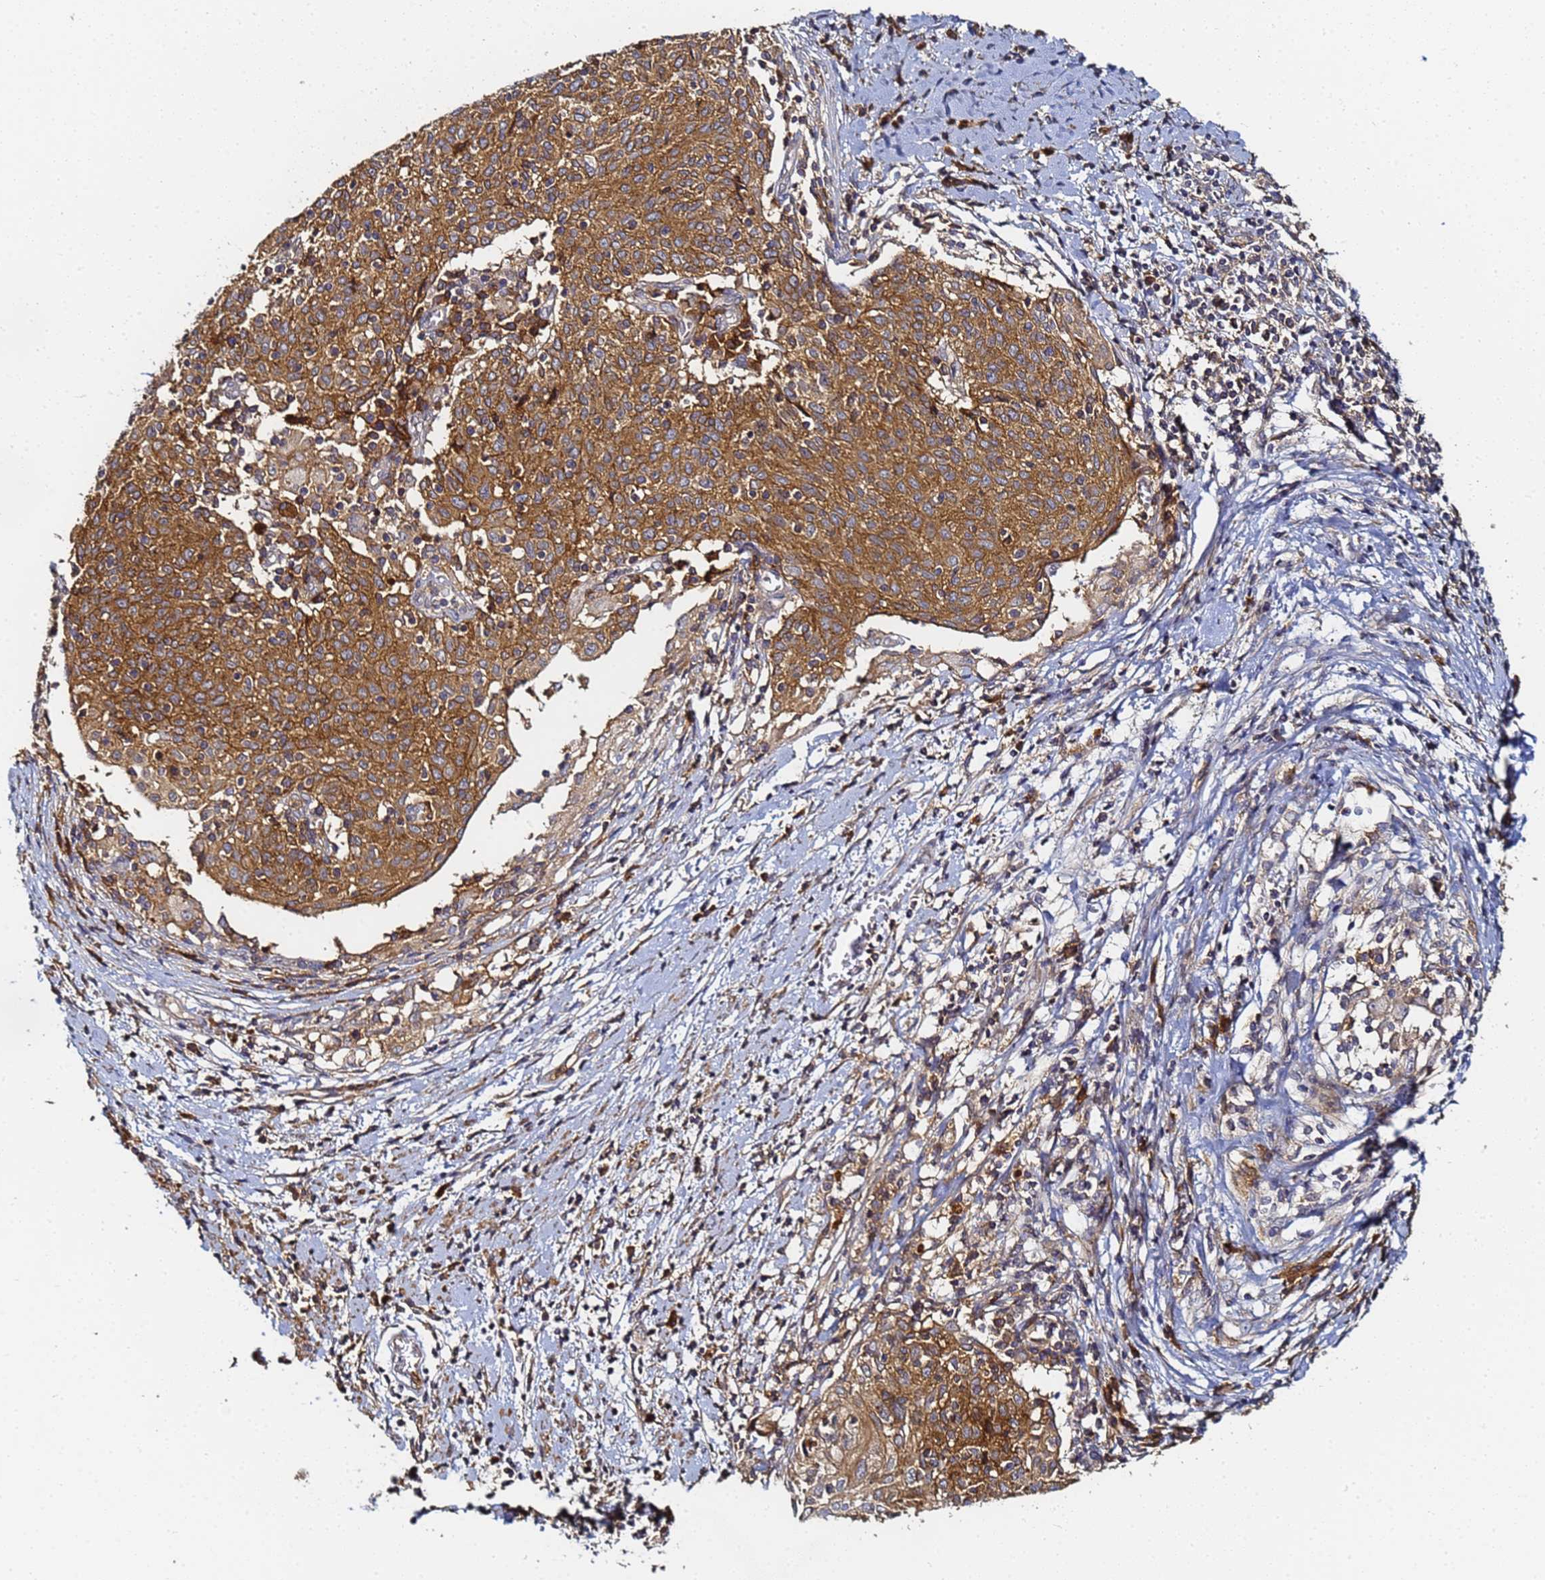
{"staining": {"intensity": "moderate", "quantity": ">75%", "location": "cytoplasmic/membranous"}, "tissue": "cervical cancer", "cell_type": "Tumor cells", "image_type": "cancer", "snomed": [{"axis": "morphology", "description": "Squamous cell carcinoma, NOS"}, {"axis": "topography", "description": "Cervix"}], "caption": "Immunohistochemical staining of cervical cancer (squamous cell carcinoma) demonstrates medium levels of moderate cytoplasmic/membranous expression in approximately >75% of tumor cells.", "gene": "LRRC69", "patient": {"sex": "female", "age": 52}}